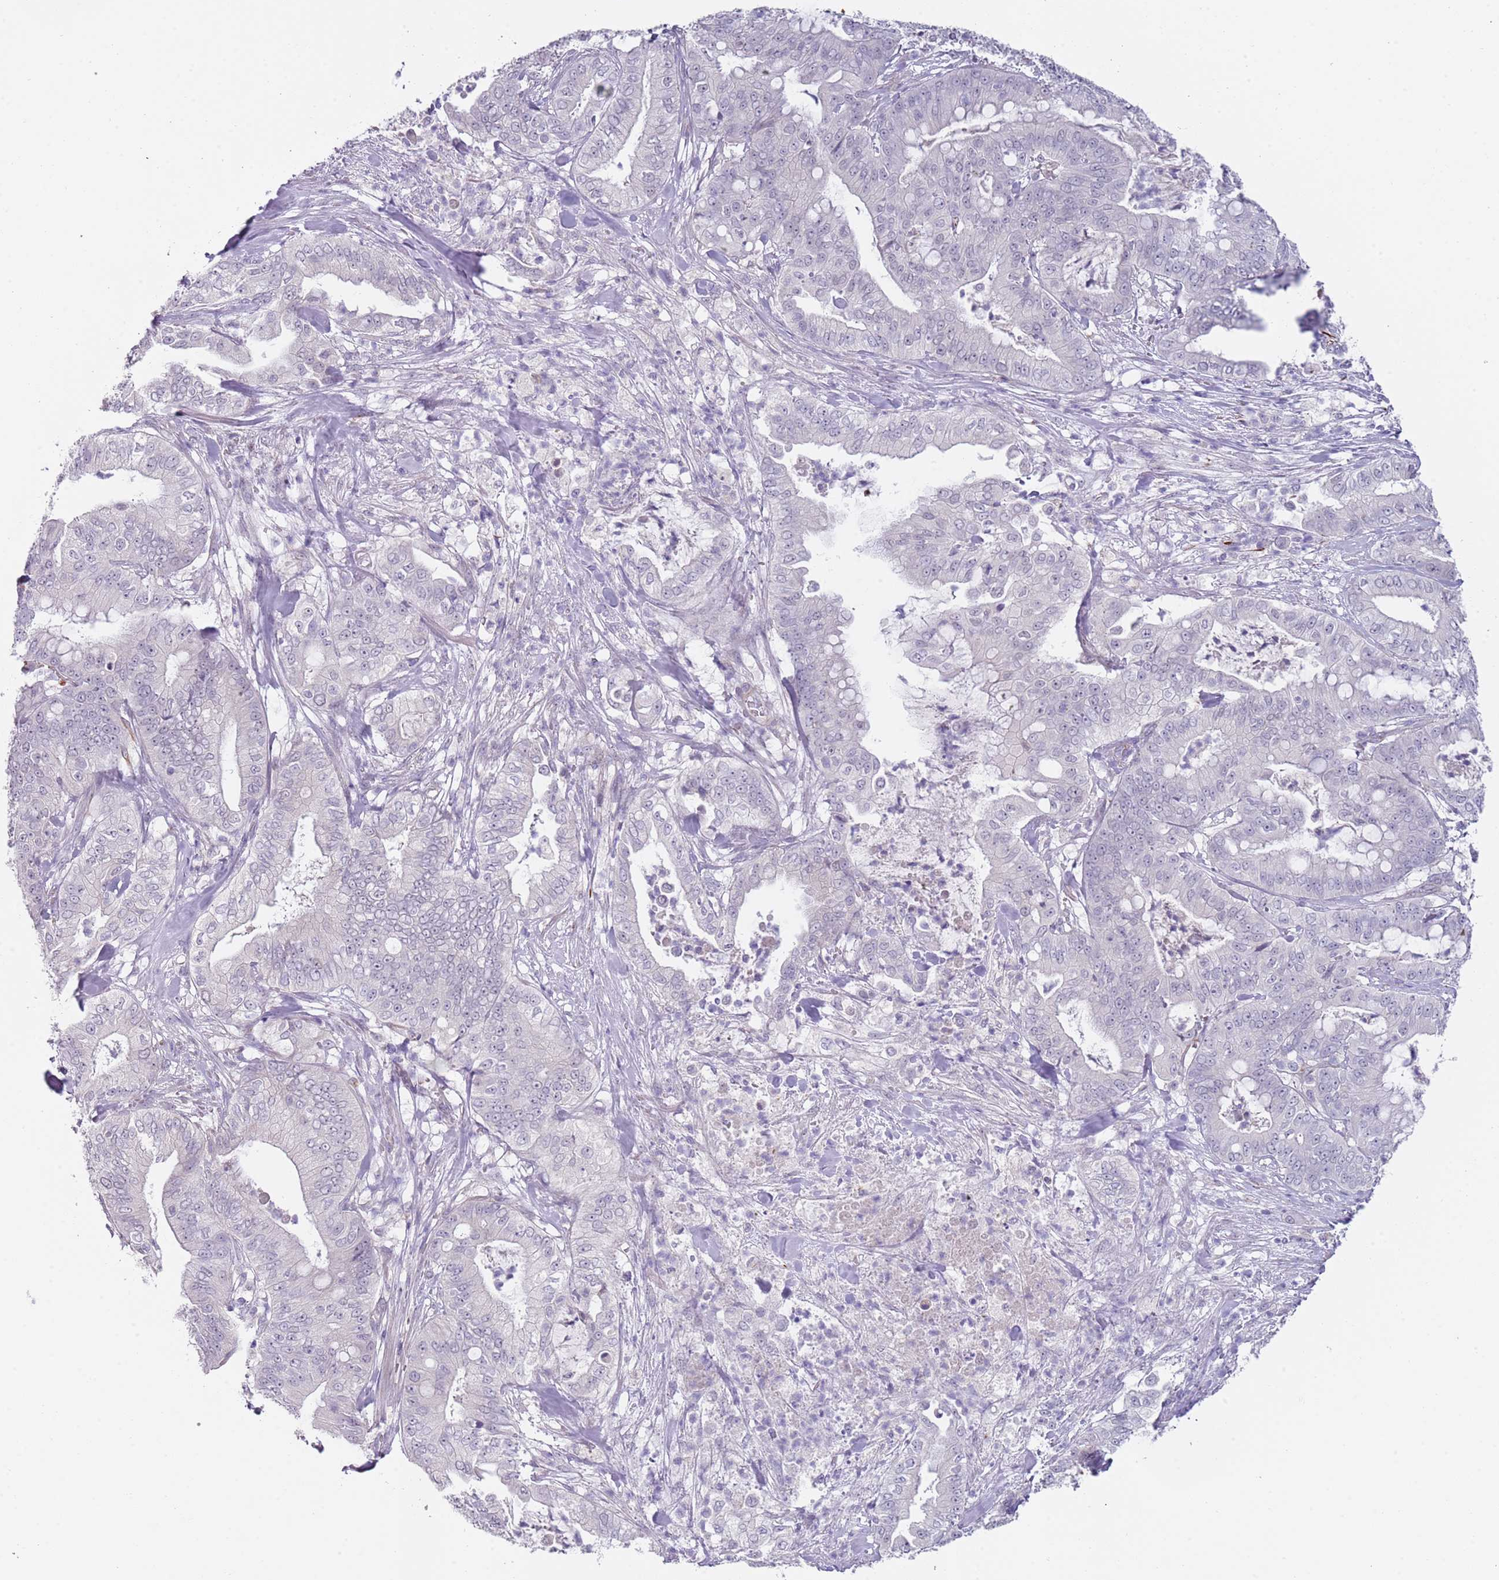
{"staining": {"intensity": "negative", "quantity": "none", "location": "none"}, "tissue": "pancreatic cancer", "cell_type": "Tumor cells", "image_type": "cancer", "snomed": [{"axis": "morphology", "description": "Adenocarcinoma, NOS"}, {"axis": "topography", "description": "Pancreas"}], "caption": "Immunohistochemistry (IHC) histopathology image of neoplastic tissue: pancreatic cancer (adenocarcinoma) stained with DAB displays no significant protein positivity in tumor cells.", "gene": "NBPF3", "patient": {"sex": "male", "age": 71}}